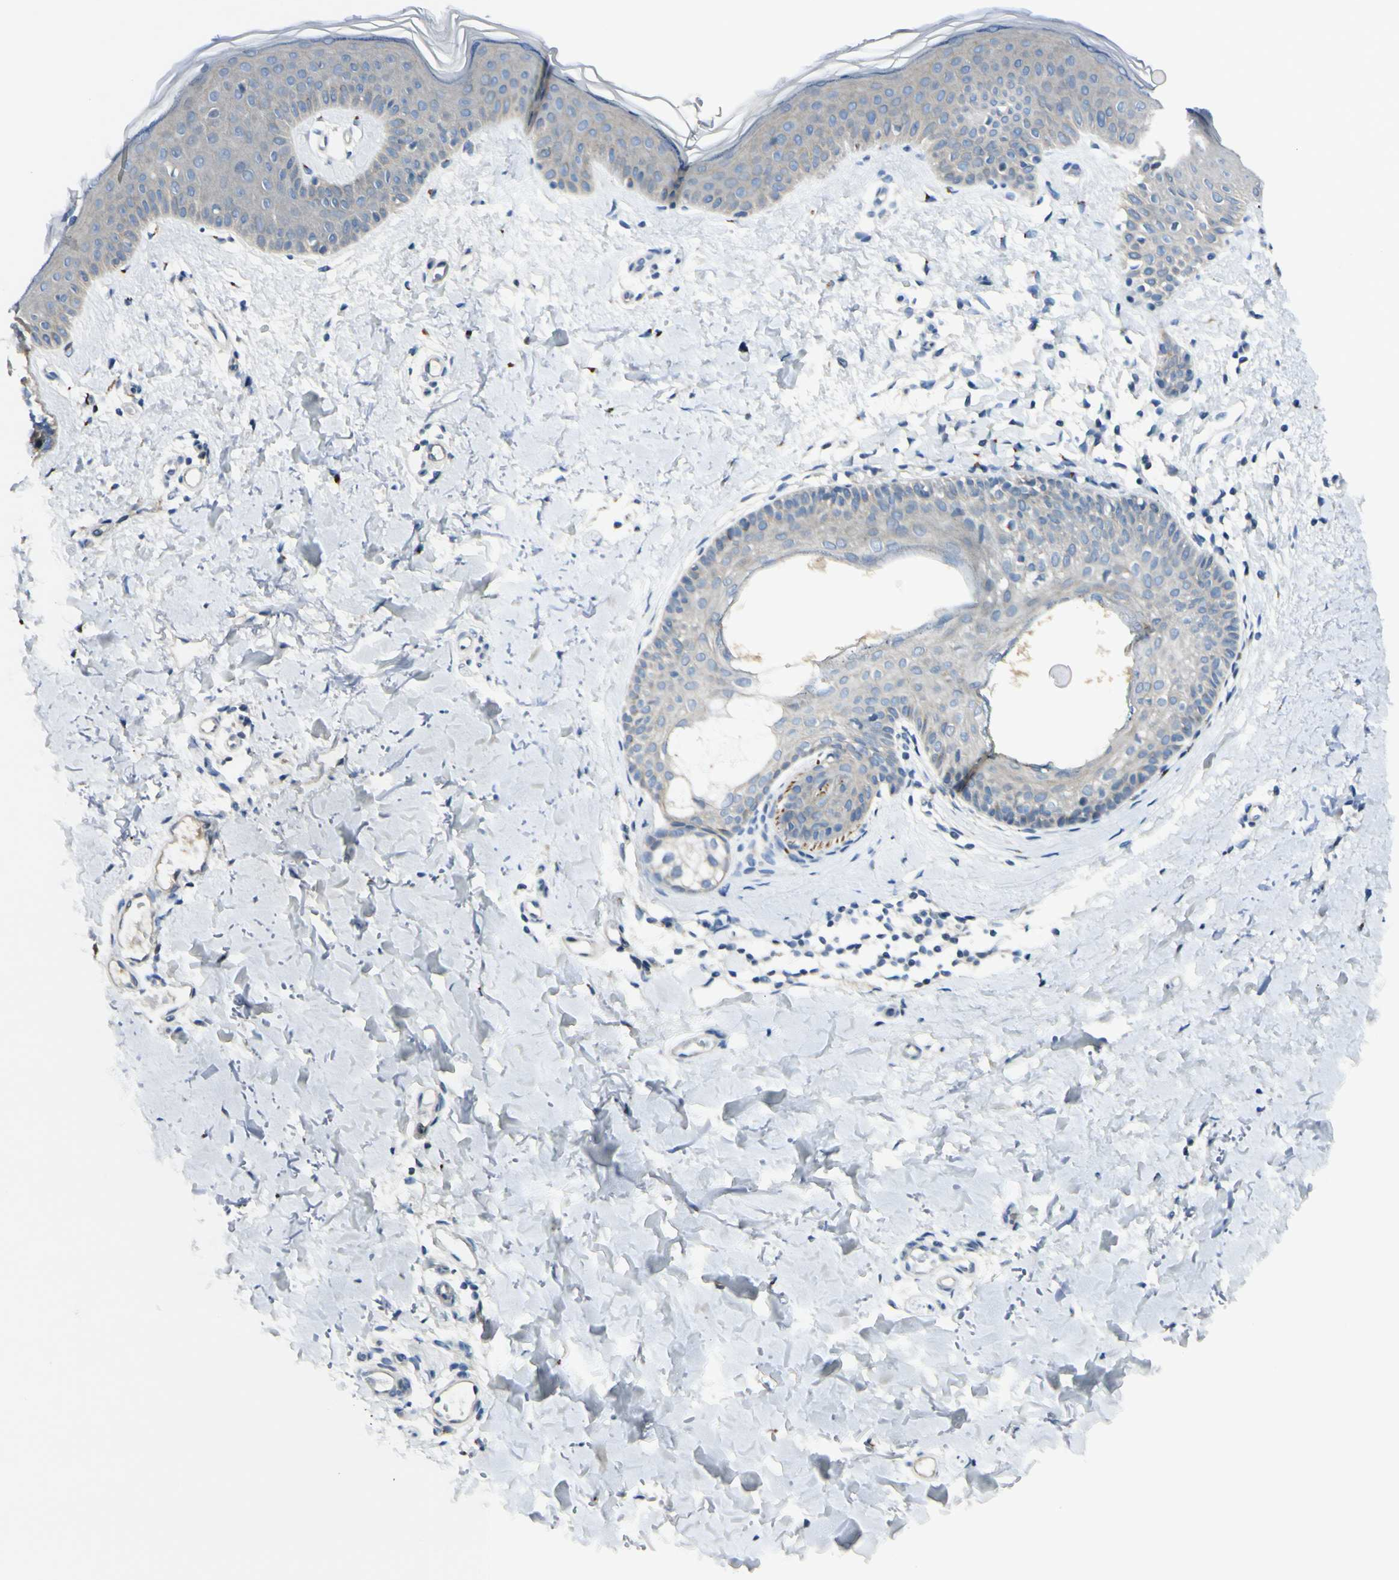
{"staining": {"intensity": "negative", "quantity": "none", "location": "none"}, "tissue": "skin", "cell_type": "Fibroblasts", "image_type": "normal", "snomed": [{"axis": "morphology", "description": "Normal tissue, NOS"}, {"axis": "topography", "description": "Skin"}], "caption": "Immunohistochemical staining of benign skin displays no significant staining in fibroblasts. (DAB (3,3'-diaminobenzidine) immunohistochemistry (IHC) visualized using brightfield microscopy, high magnification).", "gene": "GALNT5", "patient": {"sex": "female", "age": 56}}